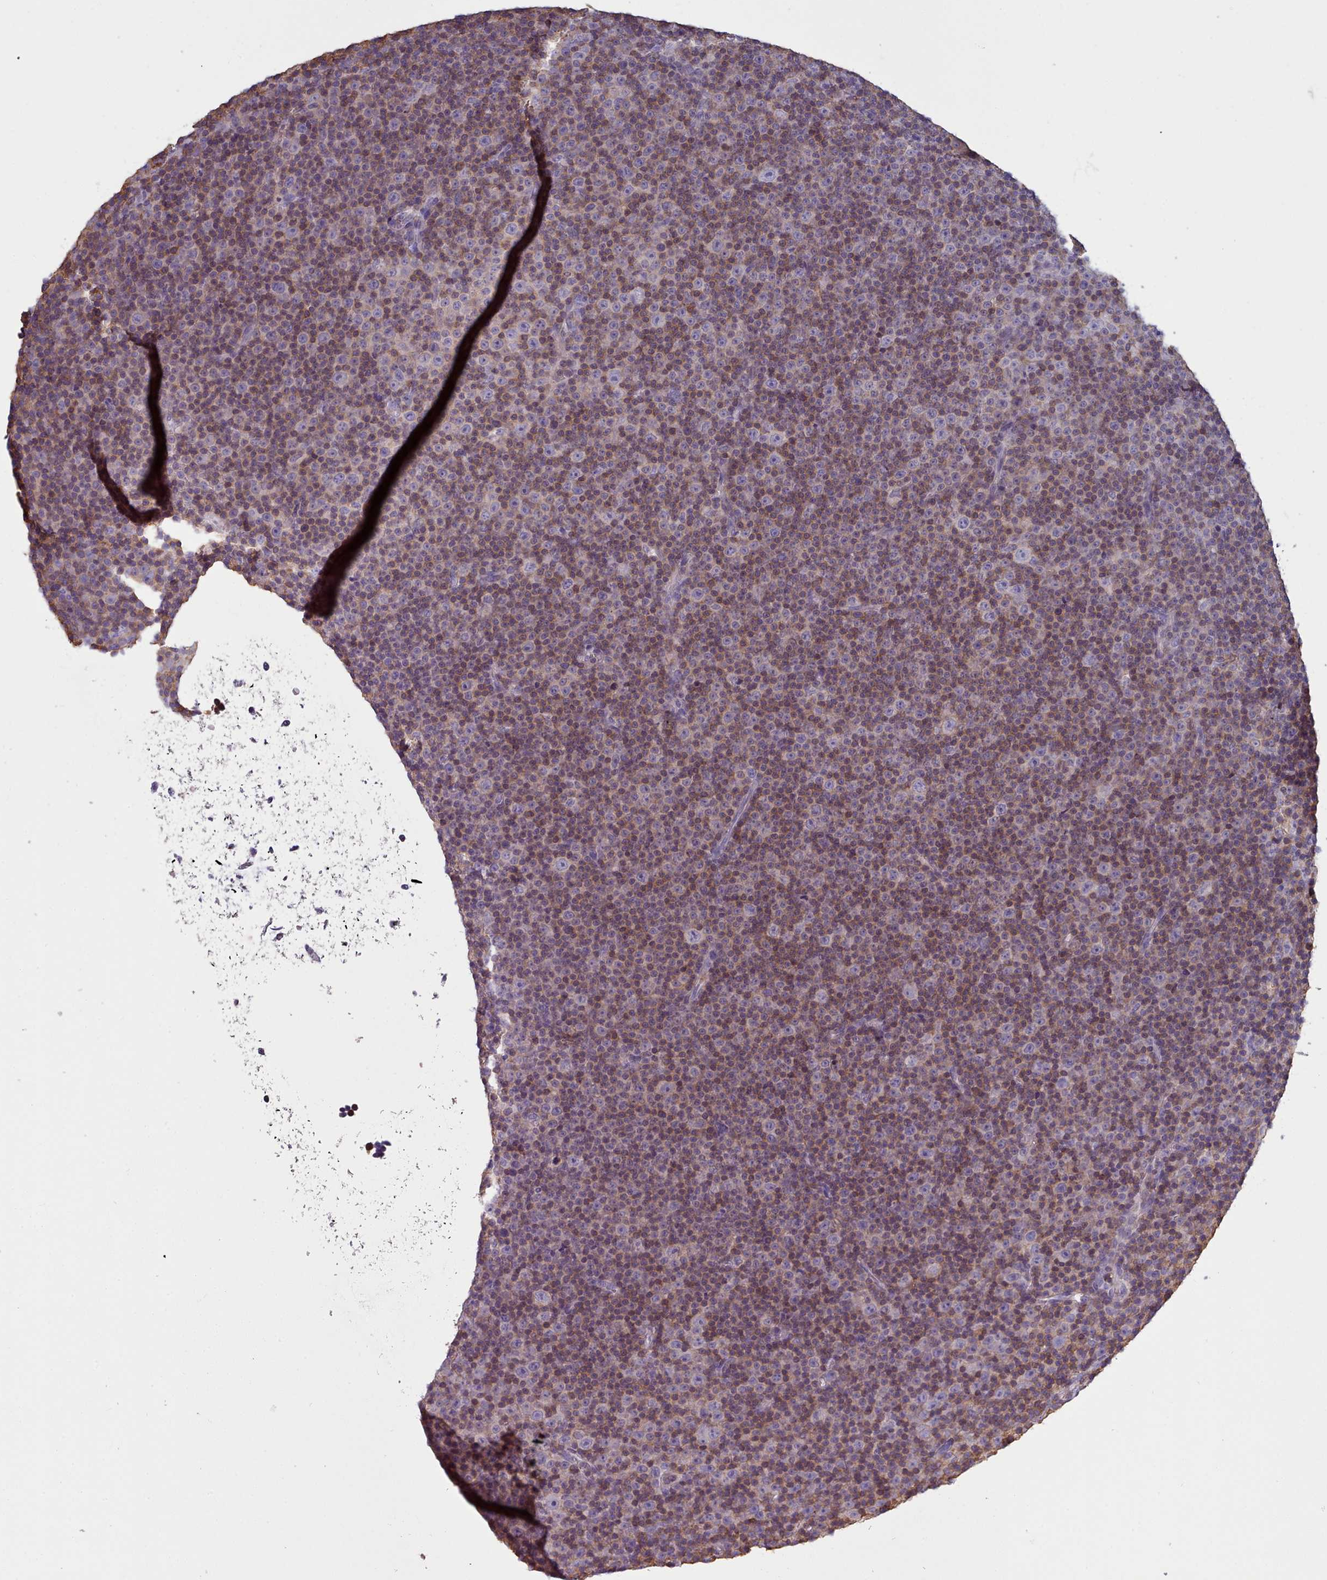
{"staining": {"intensity": "moderate", "quantity": "25%-75%", "location": "cytoplasmic/membranous,nuclear"}, "tissue": "lymphoma", "cell_type": "Tumor cells", "image_type": "cancer", "snomed": [{"axis": "morphology", "description": "Malignant lymphoma, non-Hodgkin's type, Low grade"}, {"axis": "topography", "description": "Lymph node"}], "caption": "DAB (3,3'-diaminobenzidine) immunohistochemical staining of lymphoma displays moderate cytoplasmic/membranous and nuclear protein staining in about 25%-75% of tumor cells. (Brightfield microscopy of DAB IHC at high magnification).", "gene": "RAC2", "patient": {"sex": "female", "age": 67}}